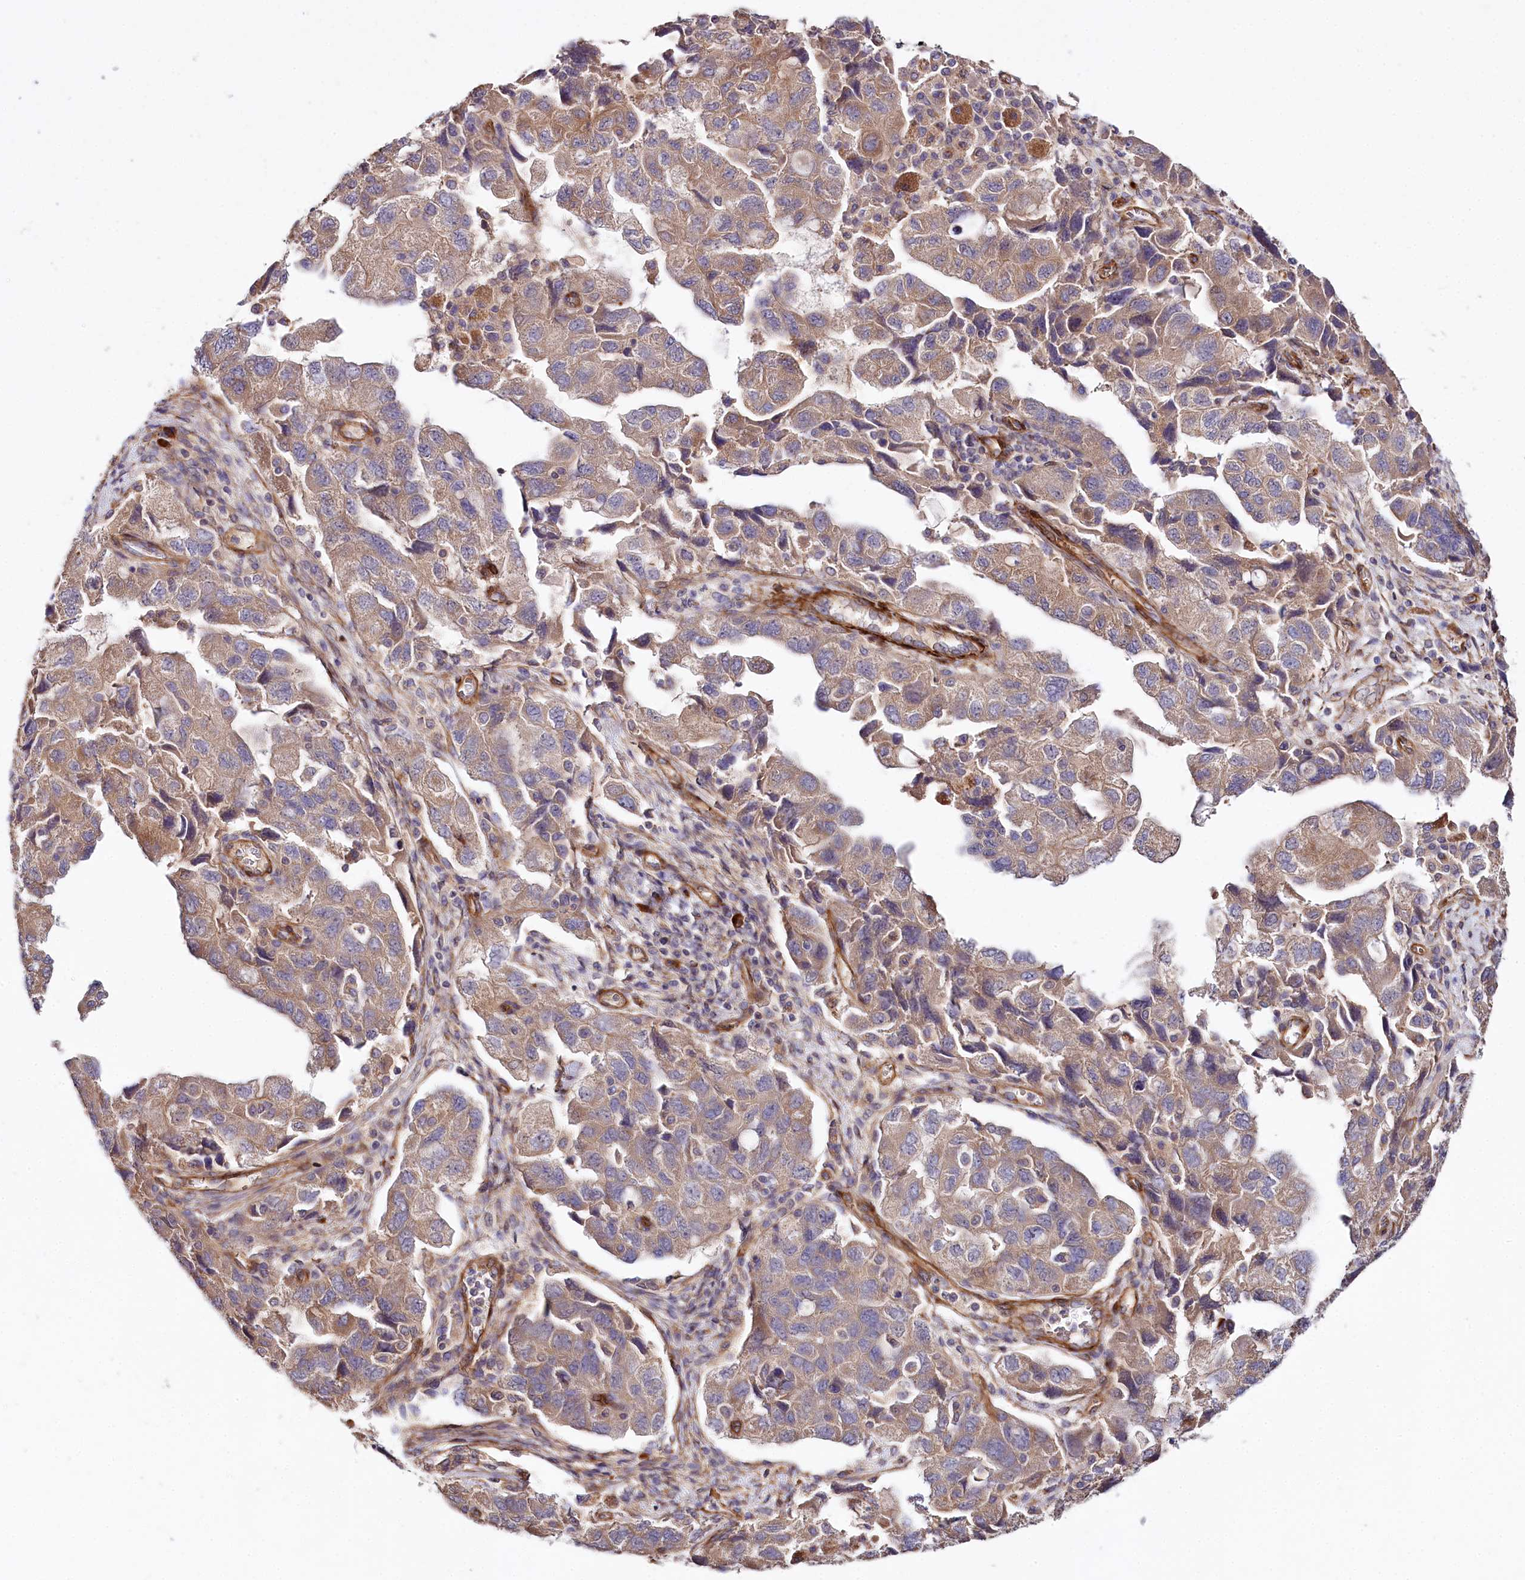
{"staining": {"intensity": "weak", "quantity": ">75%", "location": "cytoplasmic/membranous"}, "tissue": "ovarian cancer", "cell_type": "Tumor cells", "image_type": "cancer", "snomed": [{"axis": "morphology", "description": "Carcinoma, NOS"}, {"axis": "morphology", "description": "Cystadenocarcinoma, serous, NOS"}, {"axis": "topography", "description": "Ovary"}], "caption": "Immunohistochemistry (IHC) micrograph of neoplastic tissue: ovarian cancer stained using IHC shows low levels of weak protein expression localized specifically in the cytoplasmic/membranous of tumor cells, appearing as a cytoplasmic/membranous brown color.", "gene": "SPATS2", "patient": {"sex": "female", "age": 69}}